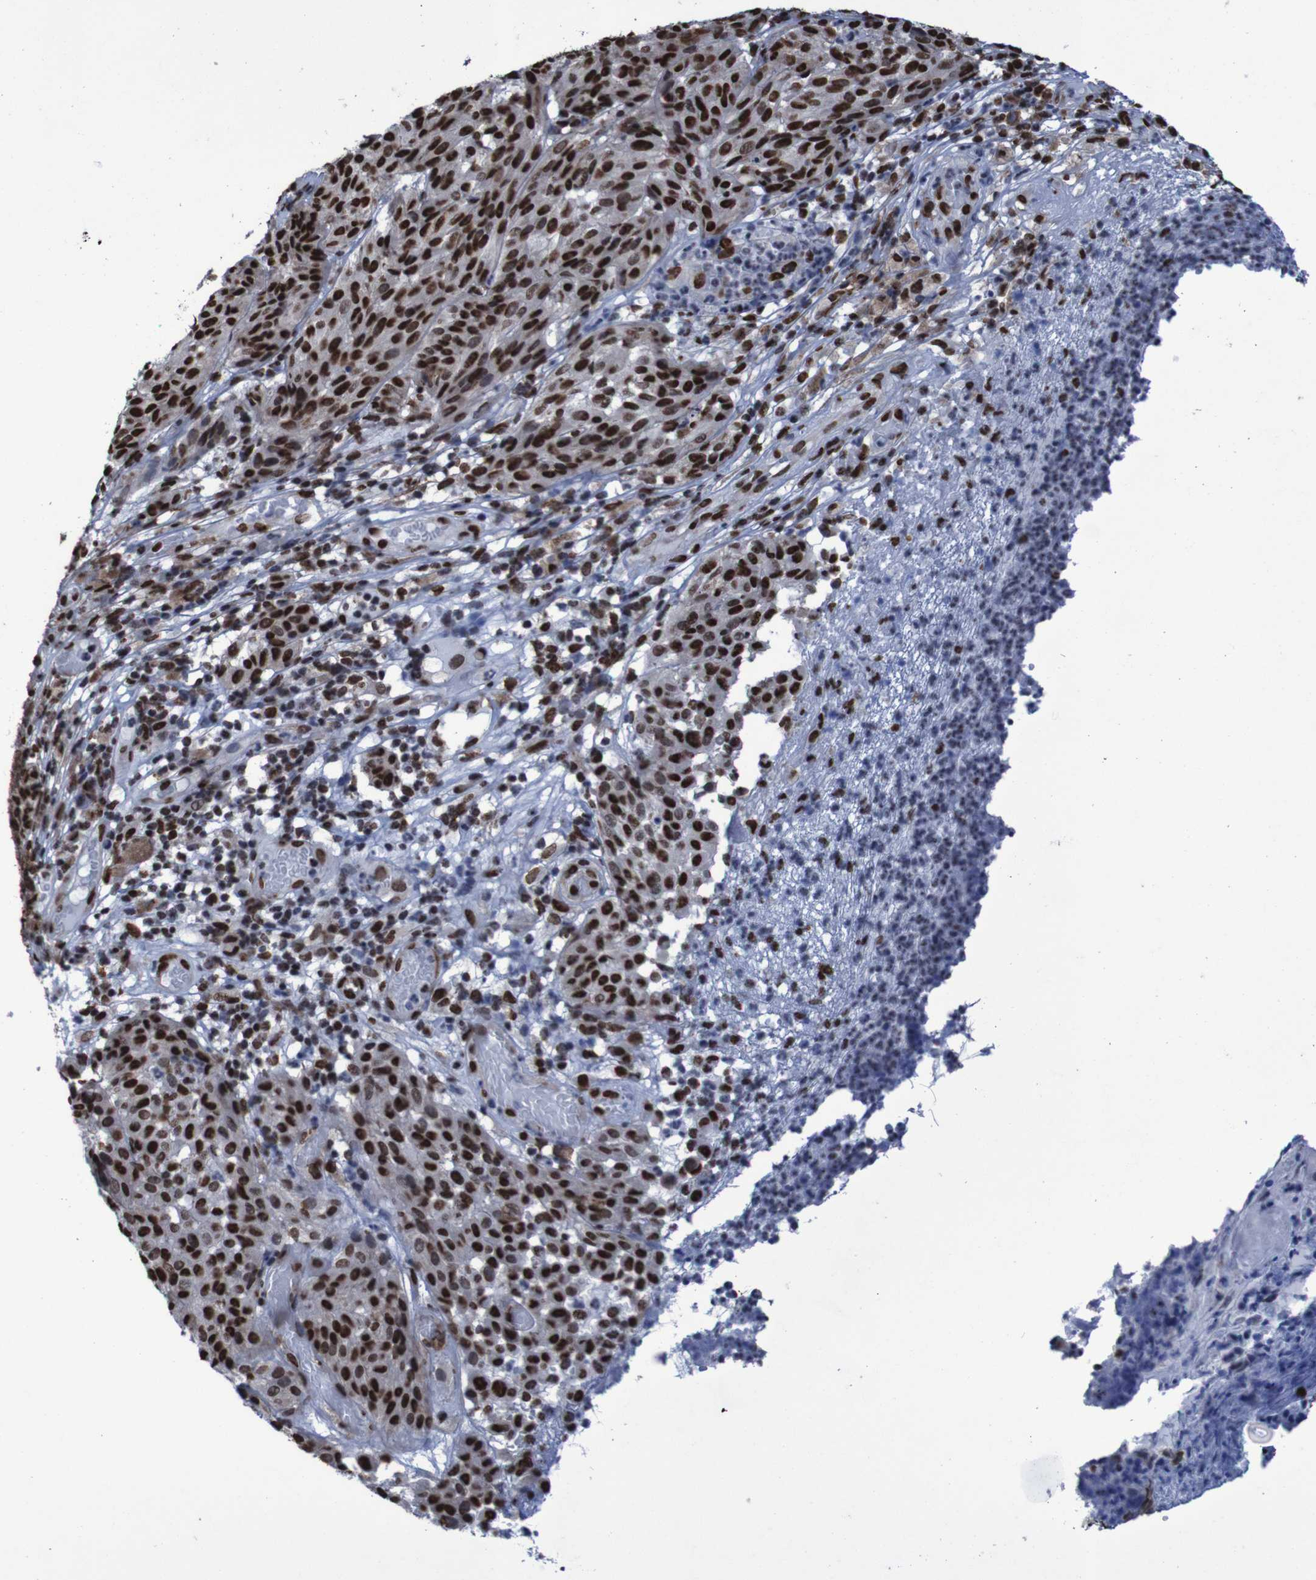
{"staining": {"intensity": "strong", "quantity": ">75%", "location": "nuclear"}, "tissue": "melanoma", "cell_type": "Tumor cells", "image_type": "cancer", "snomed": [{"axis": "morphology", "description": "Malignant melanoma, NOS"}, {"axis": "topography", "description": "Skin"}], "caption": "A micrograph of human melanoma stained for a protein shows strong nuclear brown staining in tumor cells. The protein is stained brown, and the nuclei are stained in blue (DAB (3,3'-diaminobenzidine) IHC with brightfield microscopy, high magnification).", "gene": "HNRNPR", "patient": {"sex": "female", "age": 46}}